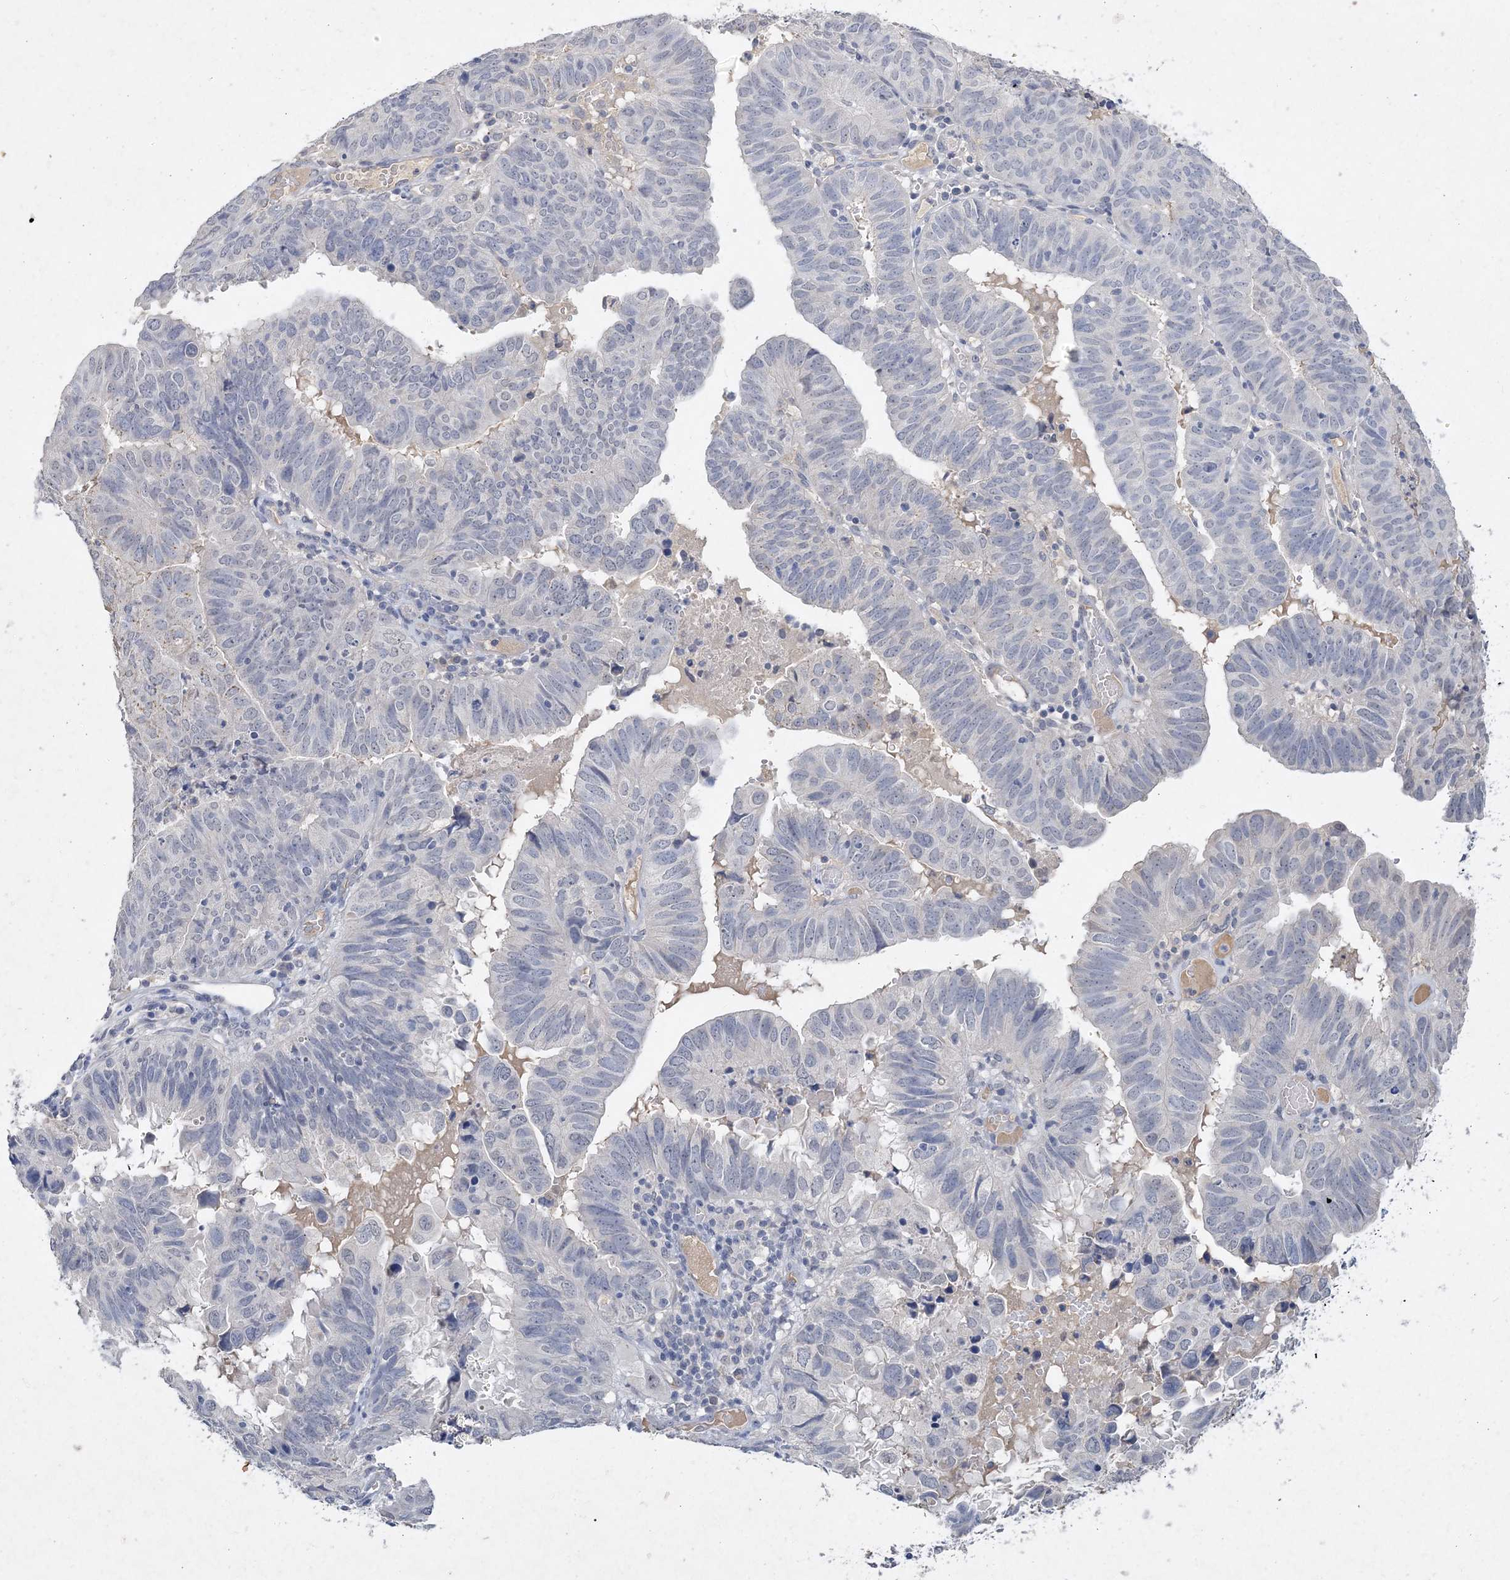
{"staining": {"intensity": "negative", "quantity": "none", "location": "none"}, "tissue": "endometrial cancer", "cell_type": "Tumor cells", "image_type": "cancer", "snomed": [{"axis": "morphology", "description": "Adenocarcinoma, NOS"}, {"axis": "topography", "description": "Uterus"}], "caption": "Tumor cells are negative for brown protein staining in endometrial cancer.", "gene": "C11orf58", "patient": {"sex": "female", "age": 77}}